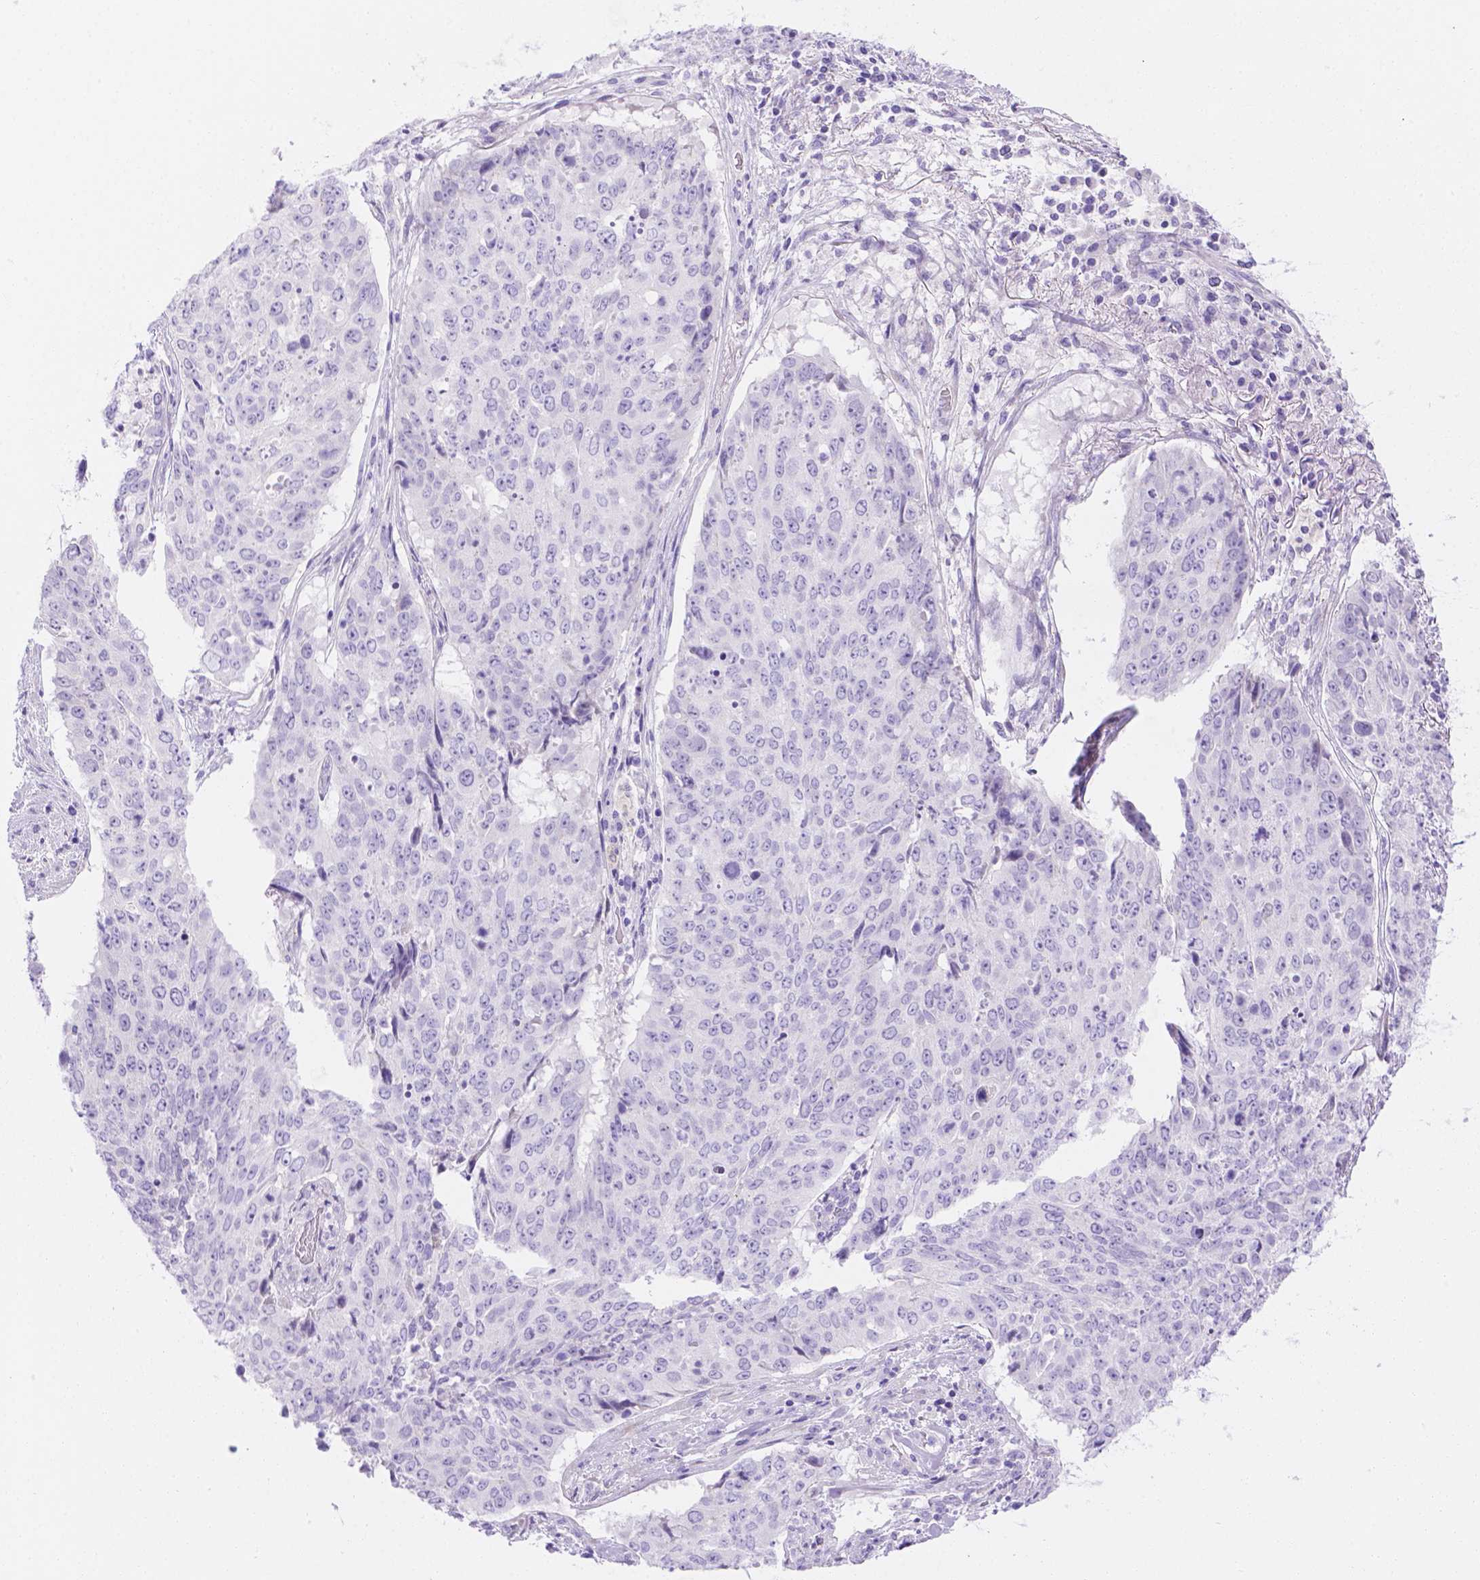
{"staining": {"intensity": "negative", "quantity": "none", "location": "none"}, "tissue": "lung cancer", "cell_type": "Tumor cells", "image_type": "cancer", "snomed": [{"axis": "morphology", "description": "Normal tissue, NOS"}, {"axis": "morphology", "description": "Squamous cell carcinoma, NOS"}, {"axis": "topography", "description": "Bronchus"}, {"axis": "topography", "description": "Lung"}], "caption": "There is no significant expression in tumor cells of lung cancer (squamous cell carcinoma). (Brightfield microscopy of DAB (3,3'-diaminobenzidine) immunohistochemistry (IHC) at high magnification).", "gene": "MLN", "patient": {"sex": "male", "age": 64}}